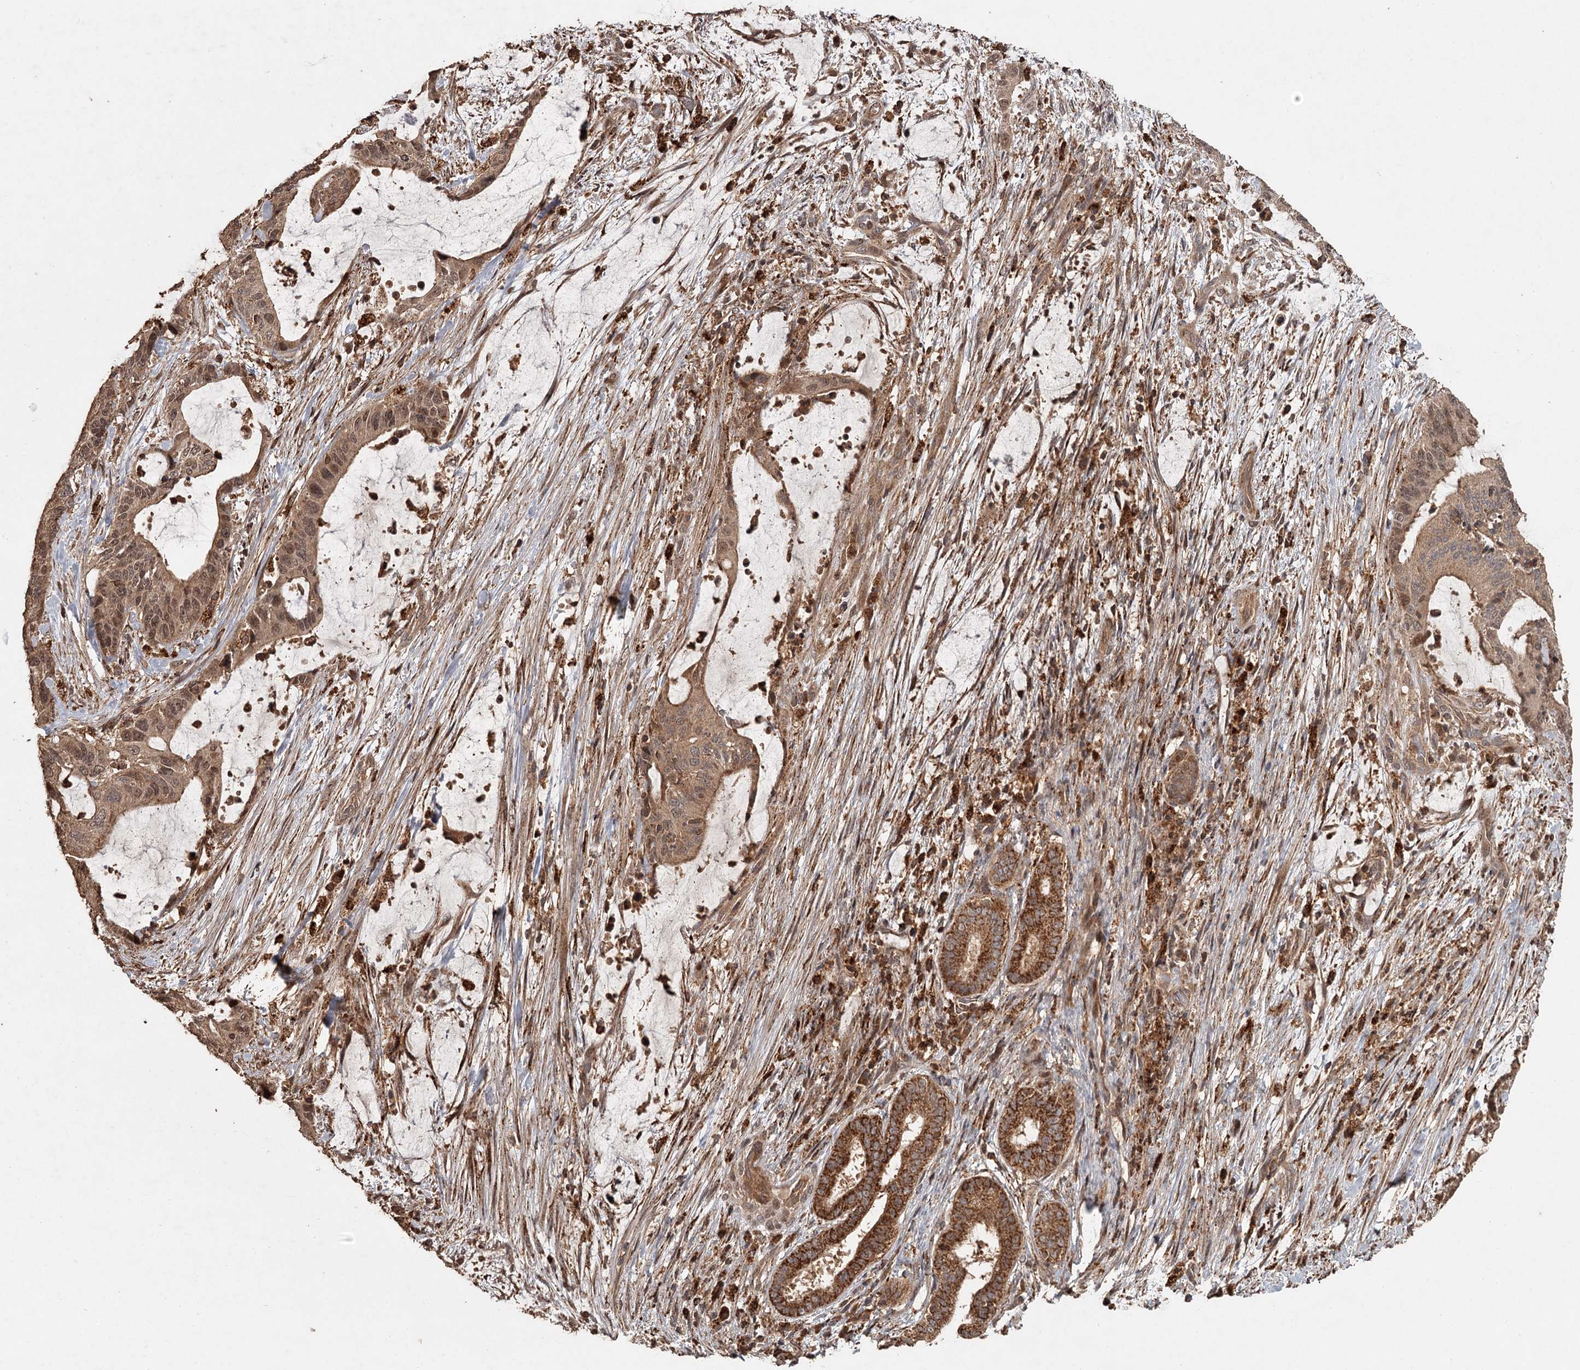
{"staining": {"intensity": "moderate", "quantity": ">75%", "location": "cytoplasmic/membranous,nuclear"}, "tissue": "liver cancer", "cell_type": "Tumor cells", "image_type": "cancer", "snomed": [{"axis": "morphology", "description": "Normal tissue, NOS"}, {"axis": "morphology", "description": "Cholangiocarcinoma"}, {"axis": "topography", "description": "Liver"}, {"axis": "topography", "description": "Peripheral nerve tissue"}], "caption": "Human liver cancer stained with a brown dye demonstrates moderate cytoplasmic/membranous and nuclear positive positivity in approximately >75% of tumor cells.", "gene": "FAXC", "patient": {"sex": "female", "age": 73}}